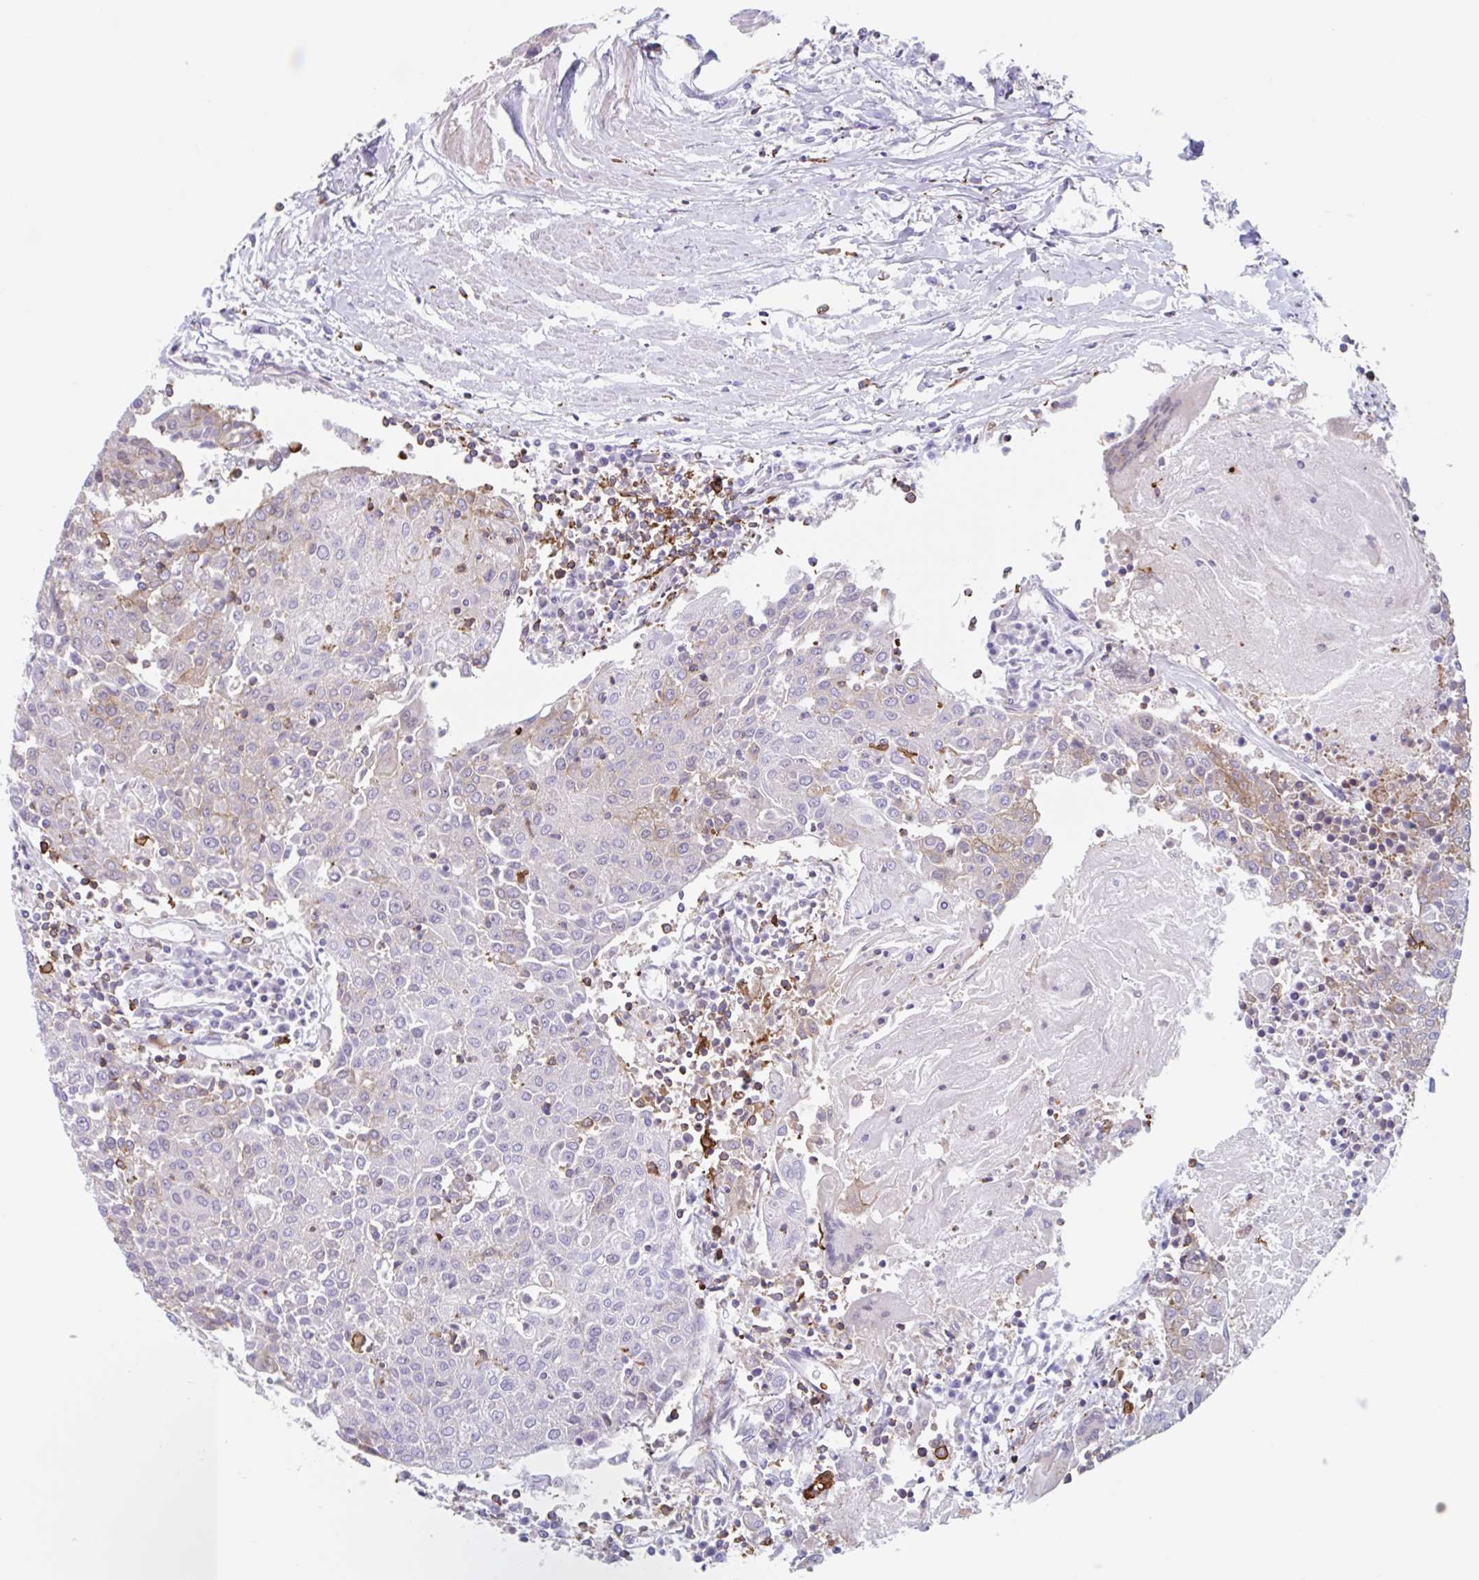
{"staining": {"intensity": "weak", "quantity": "<25%", "location": "cytoplasmic/membranous"}, "tissue": "urothelial cancer", "cell_type": "Tumor cells", "image_type": "cancer", "snomed": [{"axis": "morphology", "description": "Urothelial carcinoma, High grade"}, {"axis": "topography", "description": "Urinary bladder"}], "caption": "Tumor cells show no significant expression in urothelial cancer.", "gene": "EFHD1", "patient": {"sex": "female", "age": 85}}